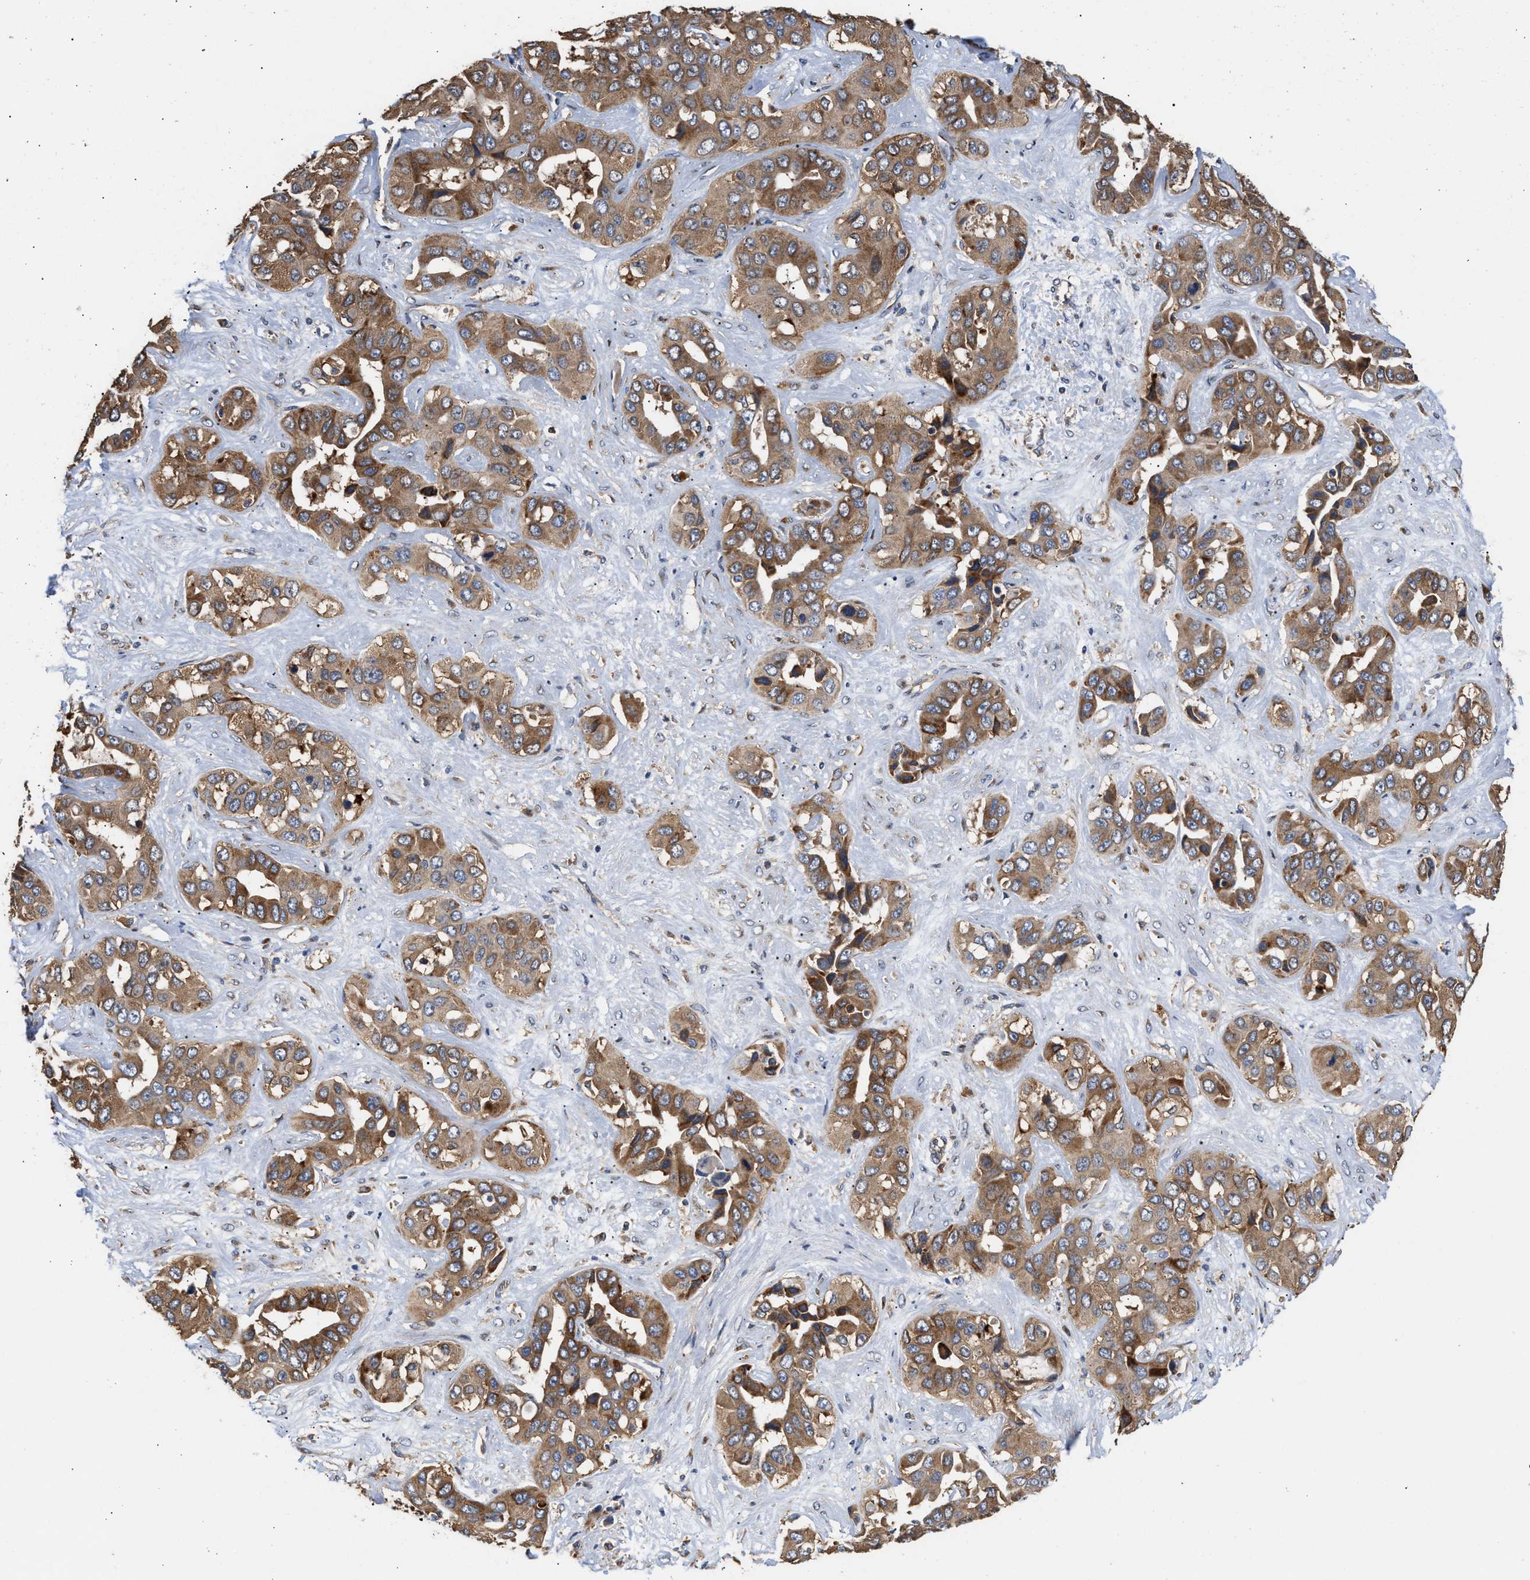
{"staining": {"intensity": "moderate", "quantity": ">75%", "location": "cytoplasmic/membranous"}, "tissue": "liver cancer", "cell_type": "Tumor cells", "image_type": "cancer", "snomed": [{"axis": "morphology", "description": "Cholangiocarcinoma"}, {"axis": "topography", "description": "Liver"}], "caption": "This is an image of immunohistochemistry staining of cholangiocarcinoma (liver), which shows moderate positivity in the cytoplasmic/membranous of tumor cells.", "gene": "KLB", "patient": {"sex": "female", "age": 52}}